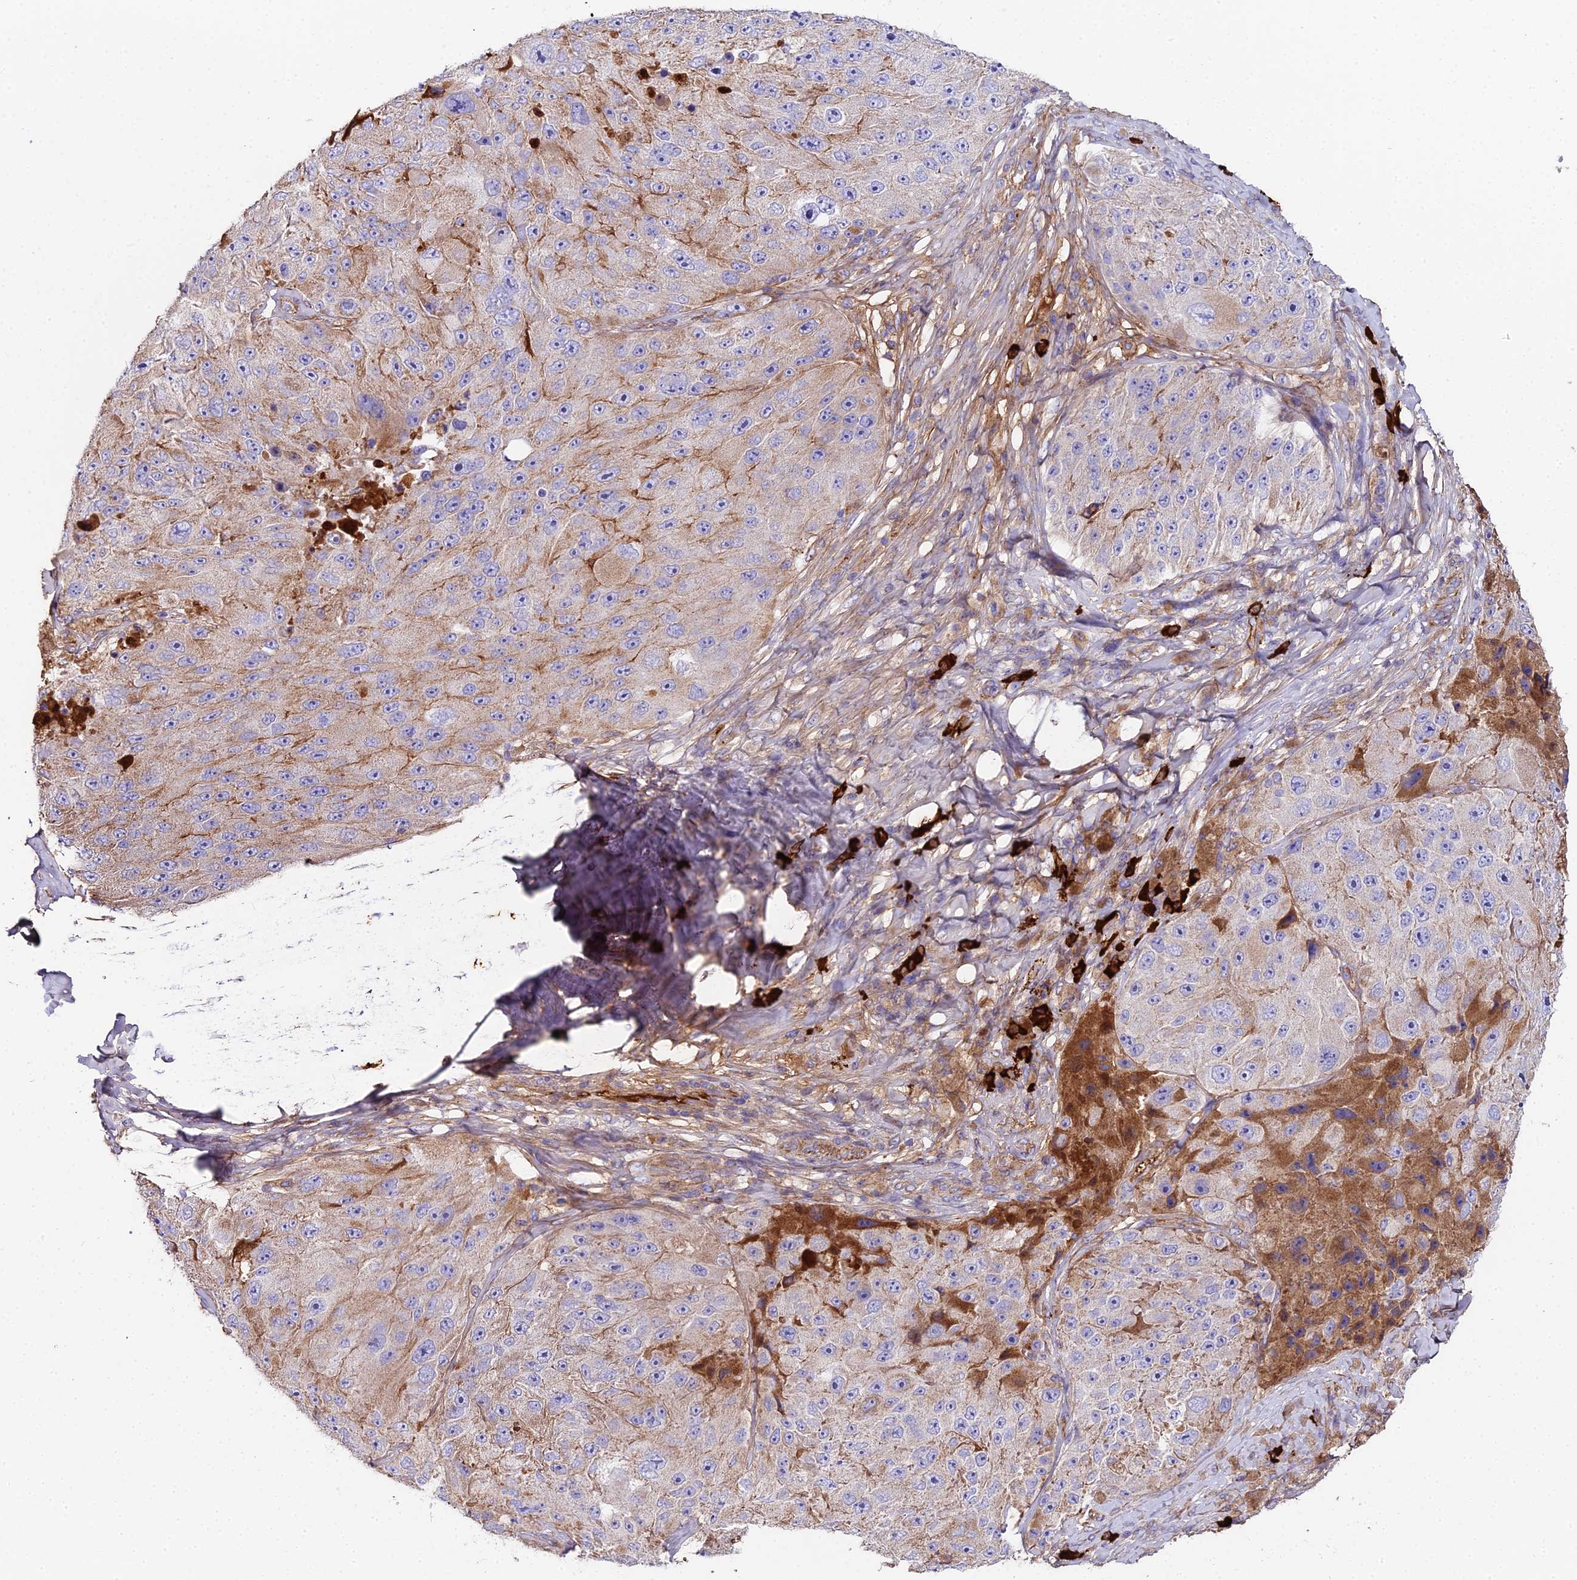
{"staining": {"intensity": "moderate", "quantity": "<25%", "location": "cytoplasmic/membranous"}, "tissue": "melanoma", "cell_type": "Tumor cells", "image_type": "cancer", "snomed": [{"axis": "morphology", "description": "Malignant melanoma, Metastatic site"}, {"axis": "topography", "description": "Lymph node"}], "caption": "Immunohistochemistry (IHC) micrograph of malignant melanoma (metastatic site) stained for a protein (brown), which demonstrates low levels of moderate cytoplasmic/membranous expression in approximately <25% of tumor cells.", "gene": "BEX4", "patient": {"sex": "male", "age": 62}}